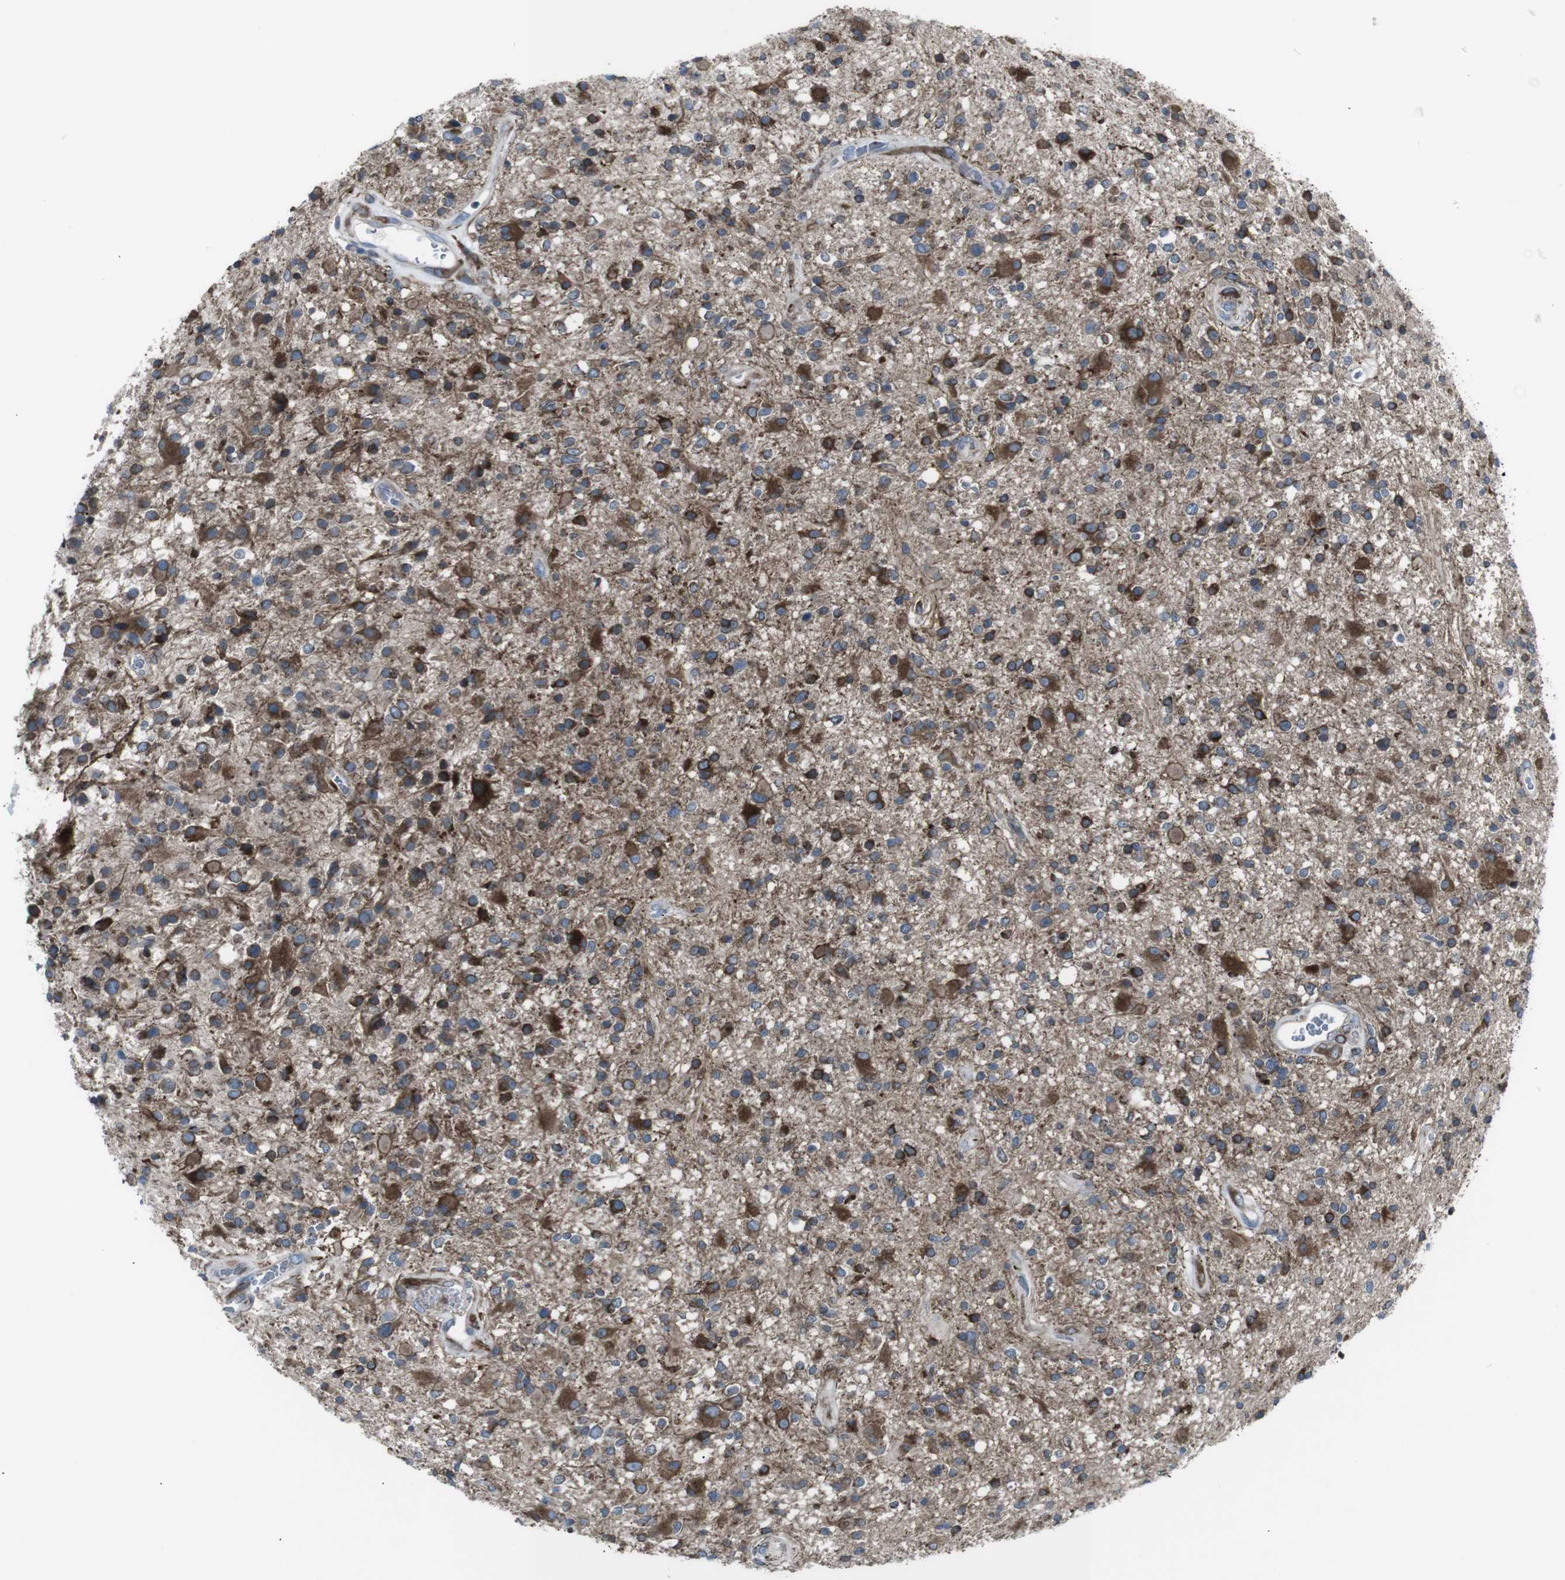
{"staining": {"intensity": "strong", "quantity": "25%-75%", "location": "cytoplasmic/membranous"}, "tissue": "glioma", "cell_type": "Tumor cells", "image_type": "cancer", "snomed": [{"axis": "morphology", "description": "Glioma, malignant, High grade"}, {"axis": "topography", "description": "Brain"}], "caption": "Immunohistochemistry (DAB (3,3'-diaminobenzidine)) staining of human malignant high-grade glioma displays strong cytoplasmic/membranous protein positivity in about 25%-75% of tumor cells.", "gene": "LNPK", "patient": {"sex": "male", "age": 33}}